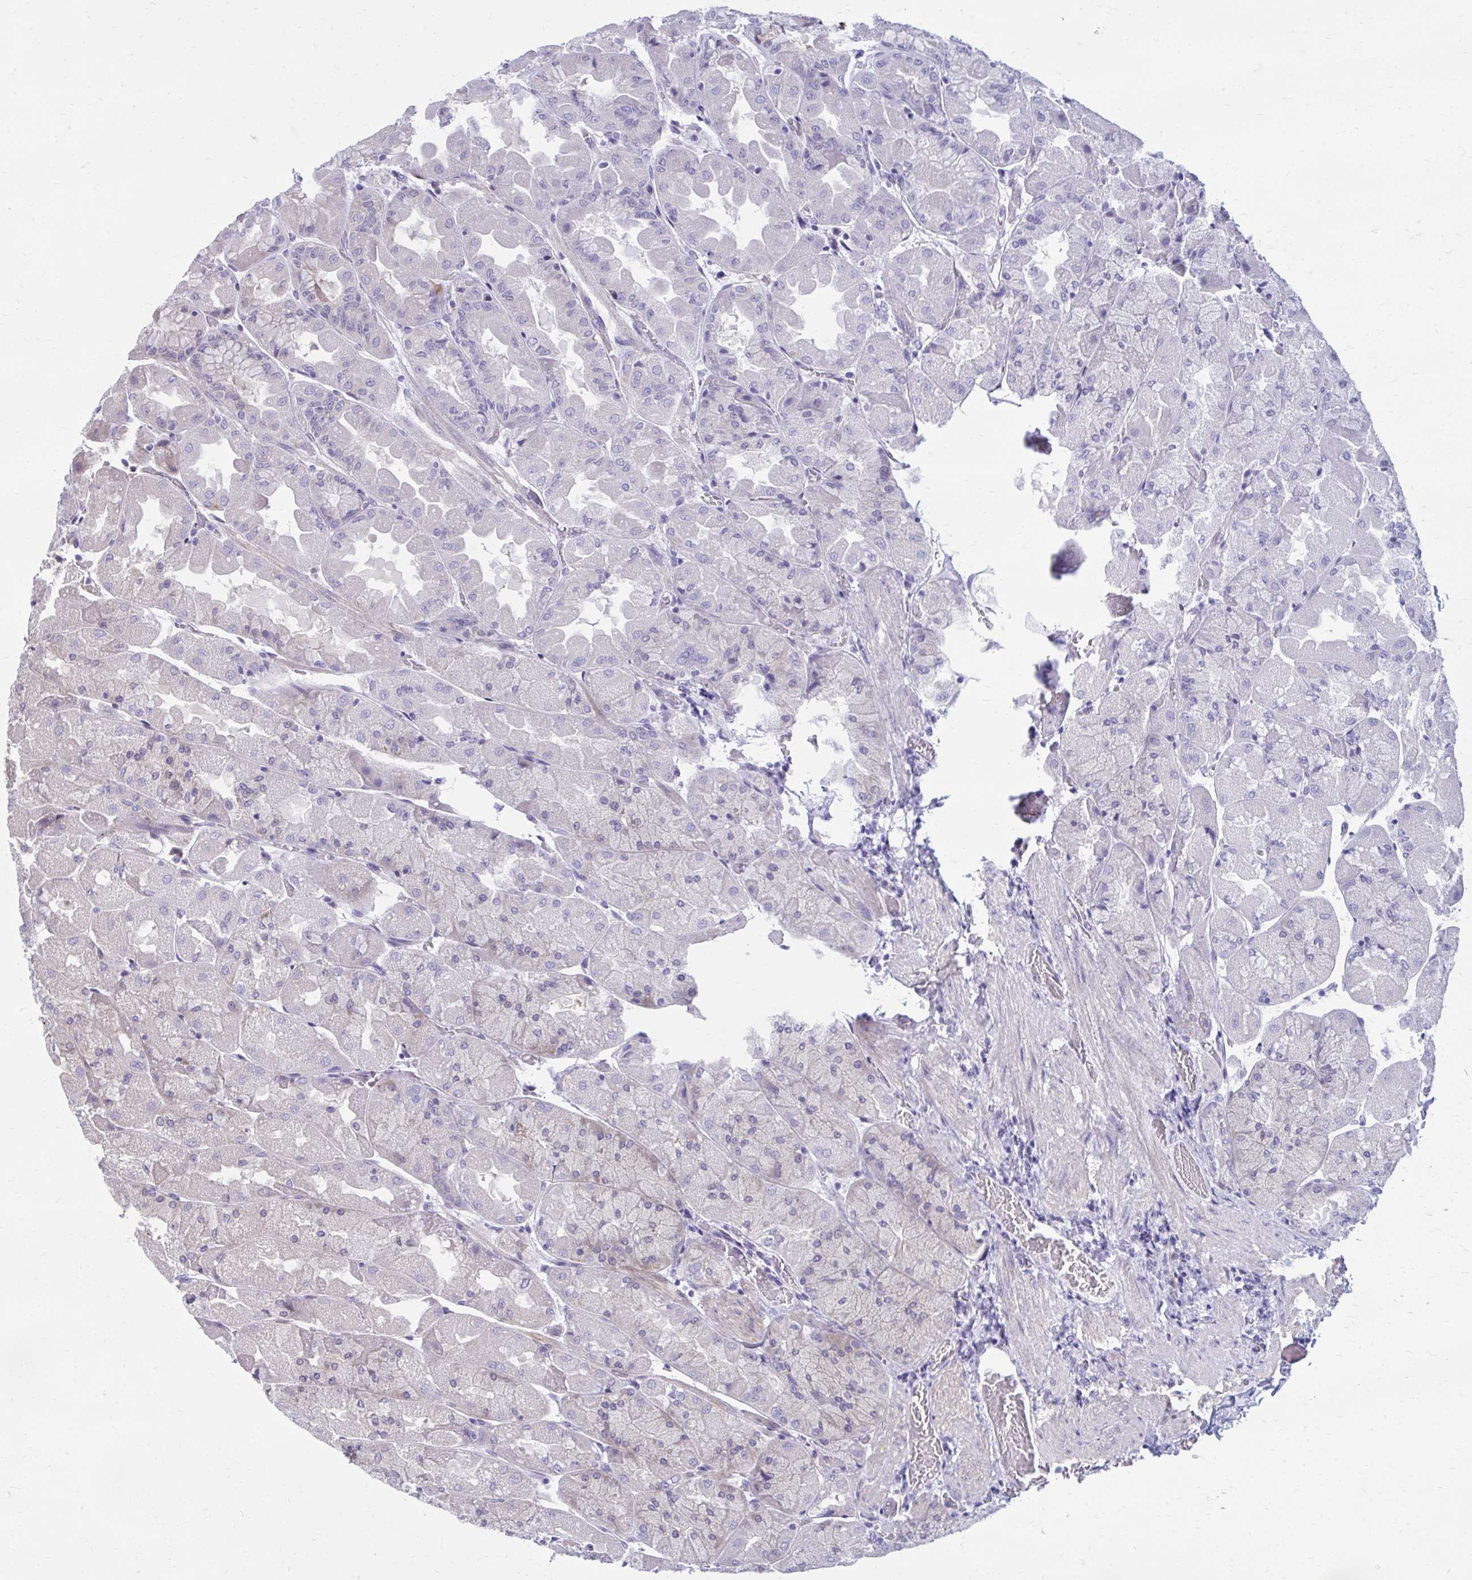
{"staining": {"intensity": "strong", "quantity": "<25%", "location": "cytoplasmic/membranous"}, "tissue": "stomach", "cell_type": "Glandular cells", "image_type": "normal", "snomed": [{"axis": "morphology", "description": "Normal tissue, NOS"}, {"axis": "topography", "description": "Stomach"}], "caption": "Stomach stained with immunohistochemistry (IHC) exhibits strong cytoplasmic/membranous expression in approximately <25% of glandular cells.", "gene": "GIGYF2", "patient": {"sex": "female", "age": 61}}